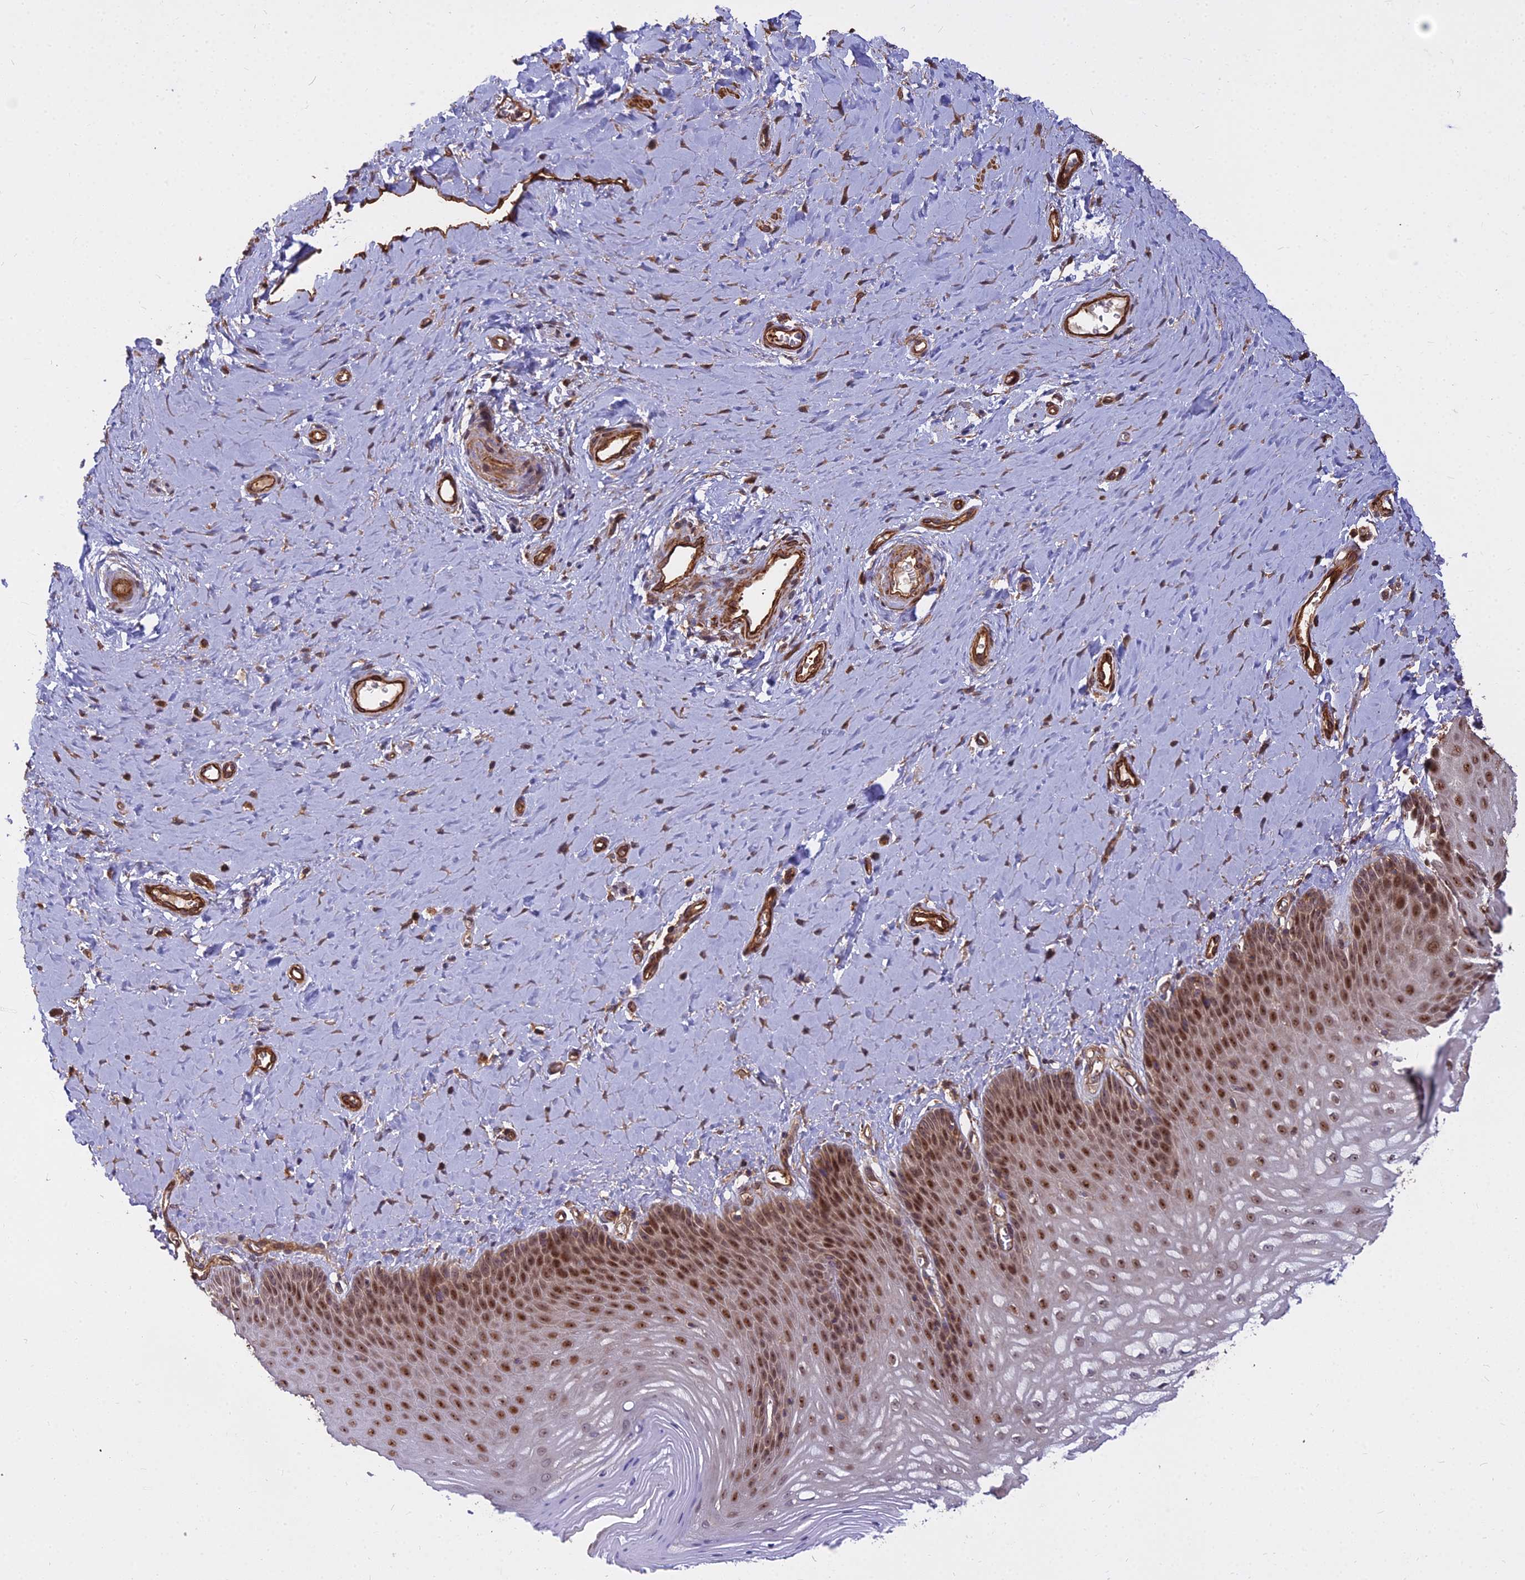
{"staining": {"intensity": "strong", "quantity": ">75%", "location": "cytoplasmic/membranous,nuclear"}, "tissue": "vagina", "cell_type": "Squamous epithelial cells", "image_type": "normal", "snomed": [{"axis": "morphology", "description": "Normal tissue, NOS"}, {"axis": "topography", "description": "Vagina"}], "caption": "Human vagina stained for a protein (brown) exhibits strong cytoplasmic/membranous,nuclear positive positivity in about >75% of squamous epithelial cells.", "gene": "TCEA3", "patient": {"sex": "female", "age": 65}}